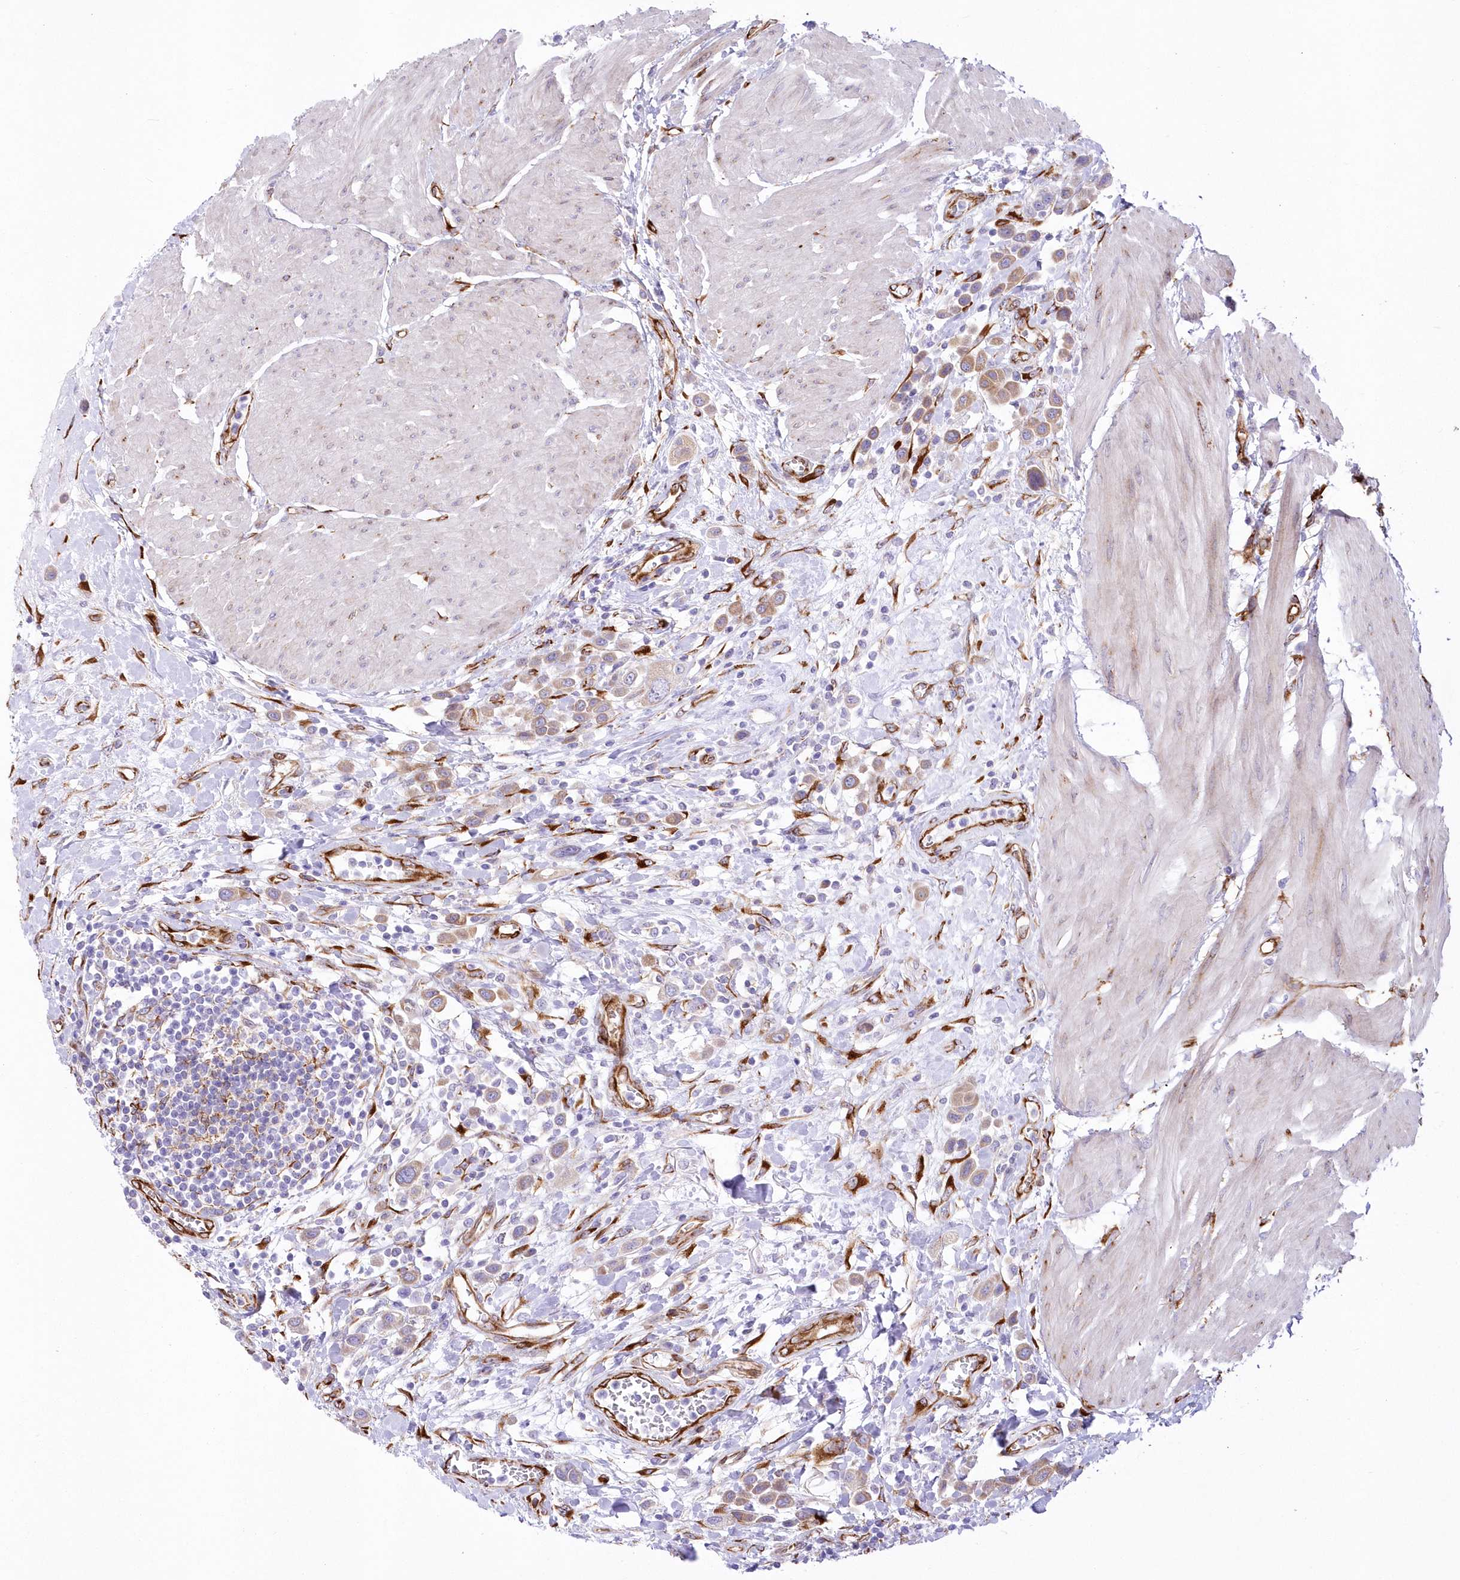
{"staining": {"intensity": "weak", "quantity": ">75%", "location": "cytoplasmic/membranous"}, "tissue": "urothelial cancer", "cell_type": "Tumor cells", "image_type": "cancer", "snomed": [{"axis": "morphology", "description": "Urothelial carcinoma, High grade"}, {"axis": "topography", "description": "Urinary bladder"}], "caption": "Immunohistochemical staining of high-grade urothelial carcinoma shows low levels of weak cytoplasmic/membranous protein positivity in about >75% of tumor cells.", "gene": "YTHDC2", "patient": {"sex": "male", "age": 50}}